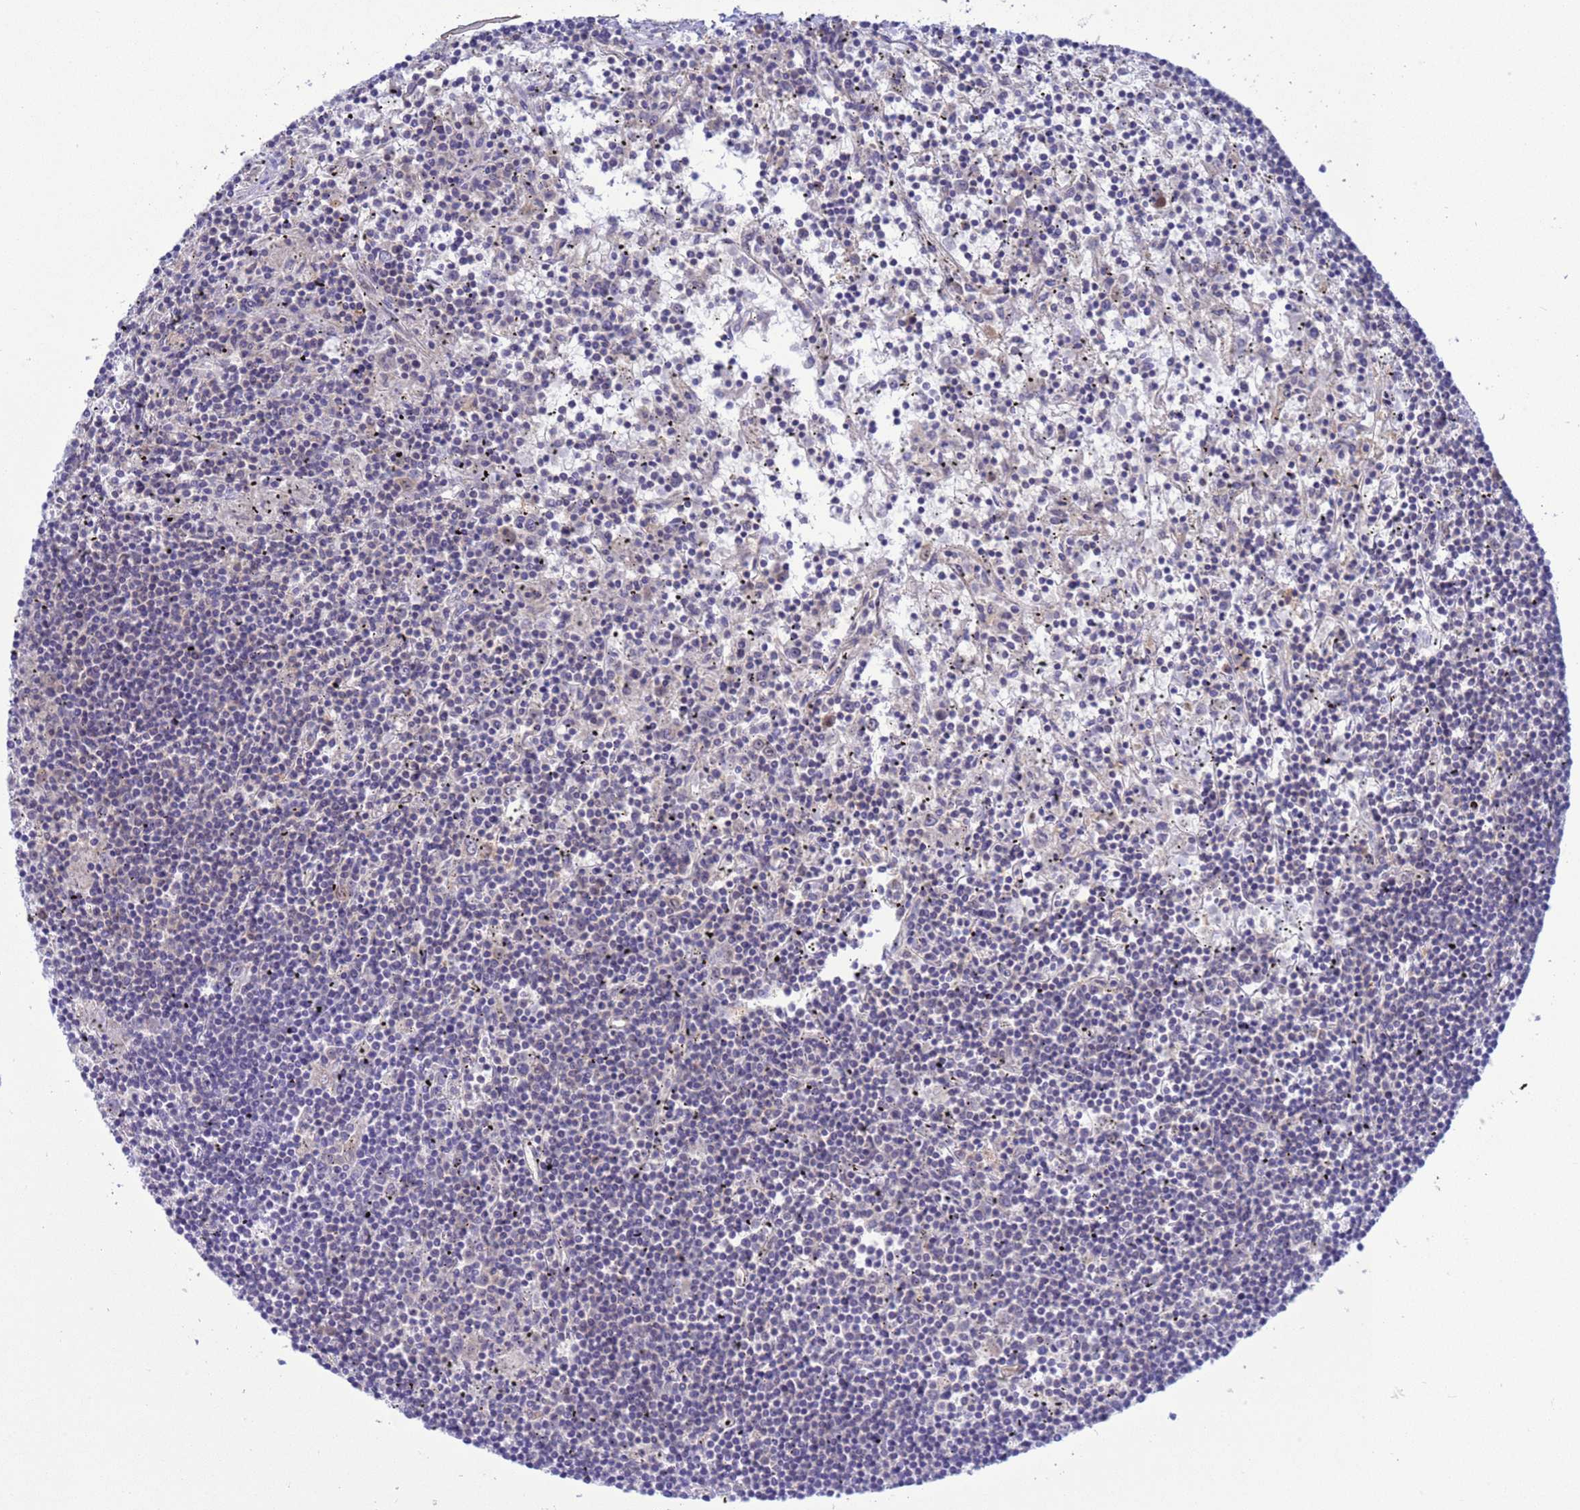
{"staining": {"intensity": "negative", "quantity": "none", "location": "none"}, "tissue": "lymphoma", "cell_type": "Tumor cells", "image_type": "cancer", "snomed": [{"axis": "morphology", "description": "Malignant lymphoma, non-Hodgkin's type, Low grade"}, {"axis": "topography", "description": "Spleen"}], "caption": "There is no significant expression in tumor cells of lymphoma.", "gene": "ZNF461", "patient": {"sex": "male", "age": 76}}